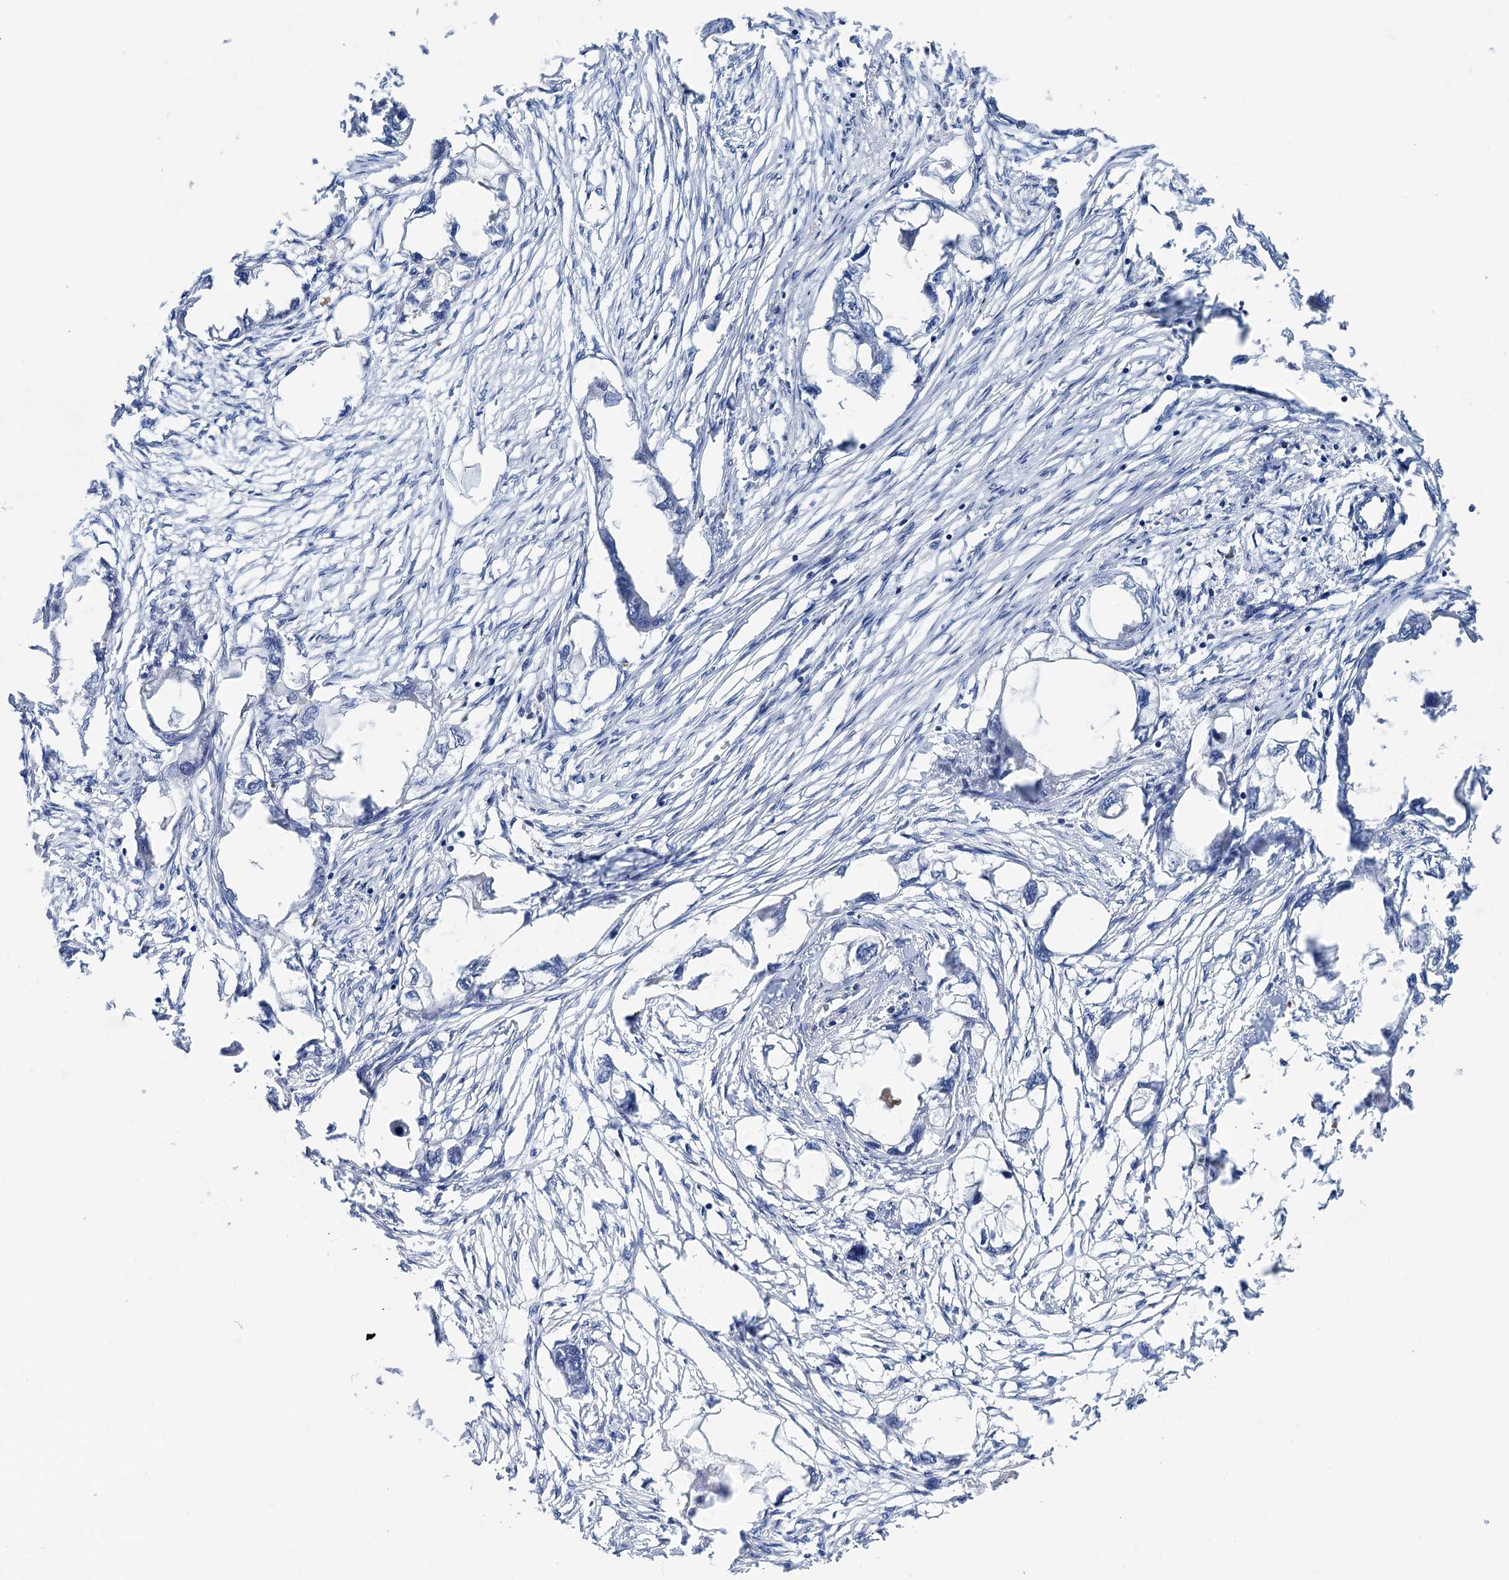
{"staining": {"intensity": "negative", "quantity": "none", "location": "none"}, "tissue": "endometrial cancer", "cell_type": "Tumor cells", "image_type": "cancer", "snomed": [{"axis": "morphology", "description": "Adenocarcinoma, NOS"}, {"axis": "morphology", "description": "Adenocarcinoma, metastatic, NOS"}, {"axis": "topography", "description": "Adipose tissue"}, {"axis": "topography", "description": "Endometrium"}], "caption": "Image shows no protein expression in tumor cells of endometrial cancer tissue.", "gene": "ZNRD2", "patient": {"sex": "female", "age": 67}}